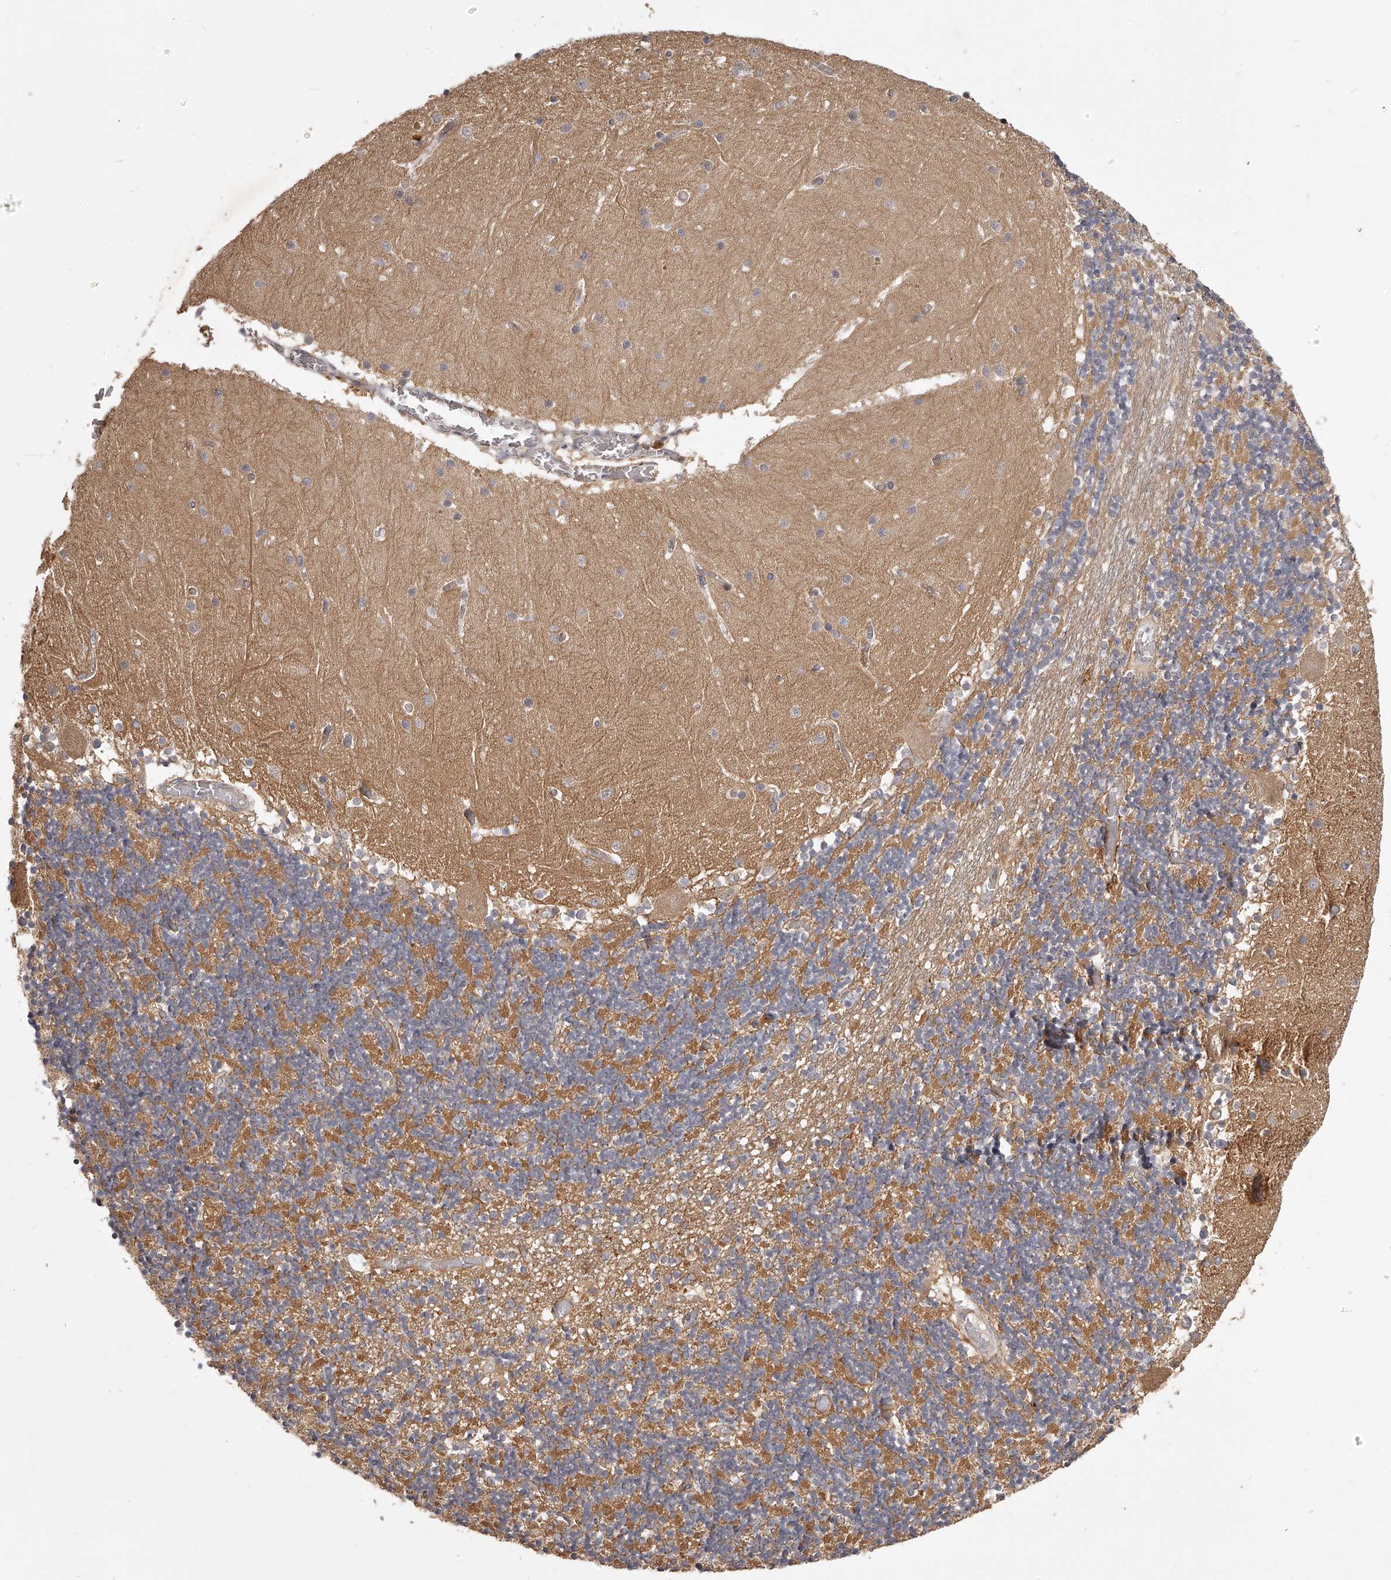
{"staining": {"intensity": "negative", "quantity": "none", "location": "none"}, "tissue": "cerebellum", "cell_type": "Cells in granular layer", "image_type": "normal", "snomed": [{"axis": "morphology", "description": "Normal tissue, NOS"}, {"axis": "topography", "description": "Cerebellum"}], "caption": "This is a image of immunohistochemistry staining of unremarkable cerebellum, which shows no positivity in cells in granular layer.", "gene": "ZNF582", "patient": {"sex": "female", "age": 28}}